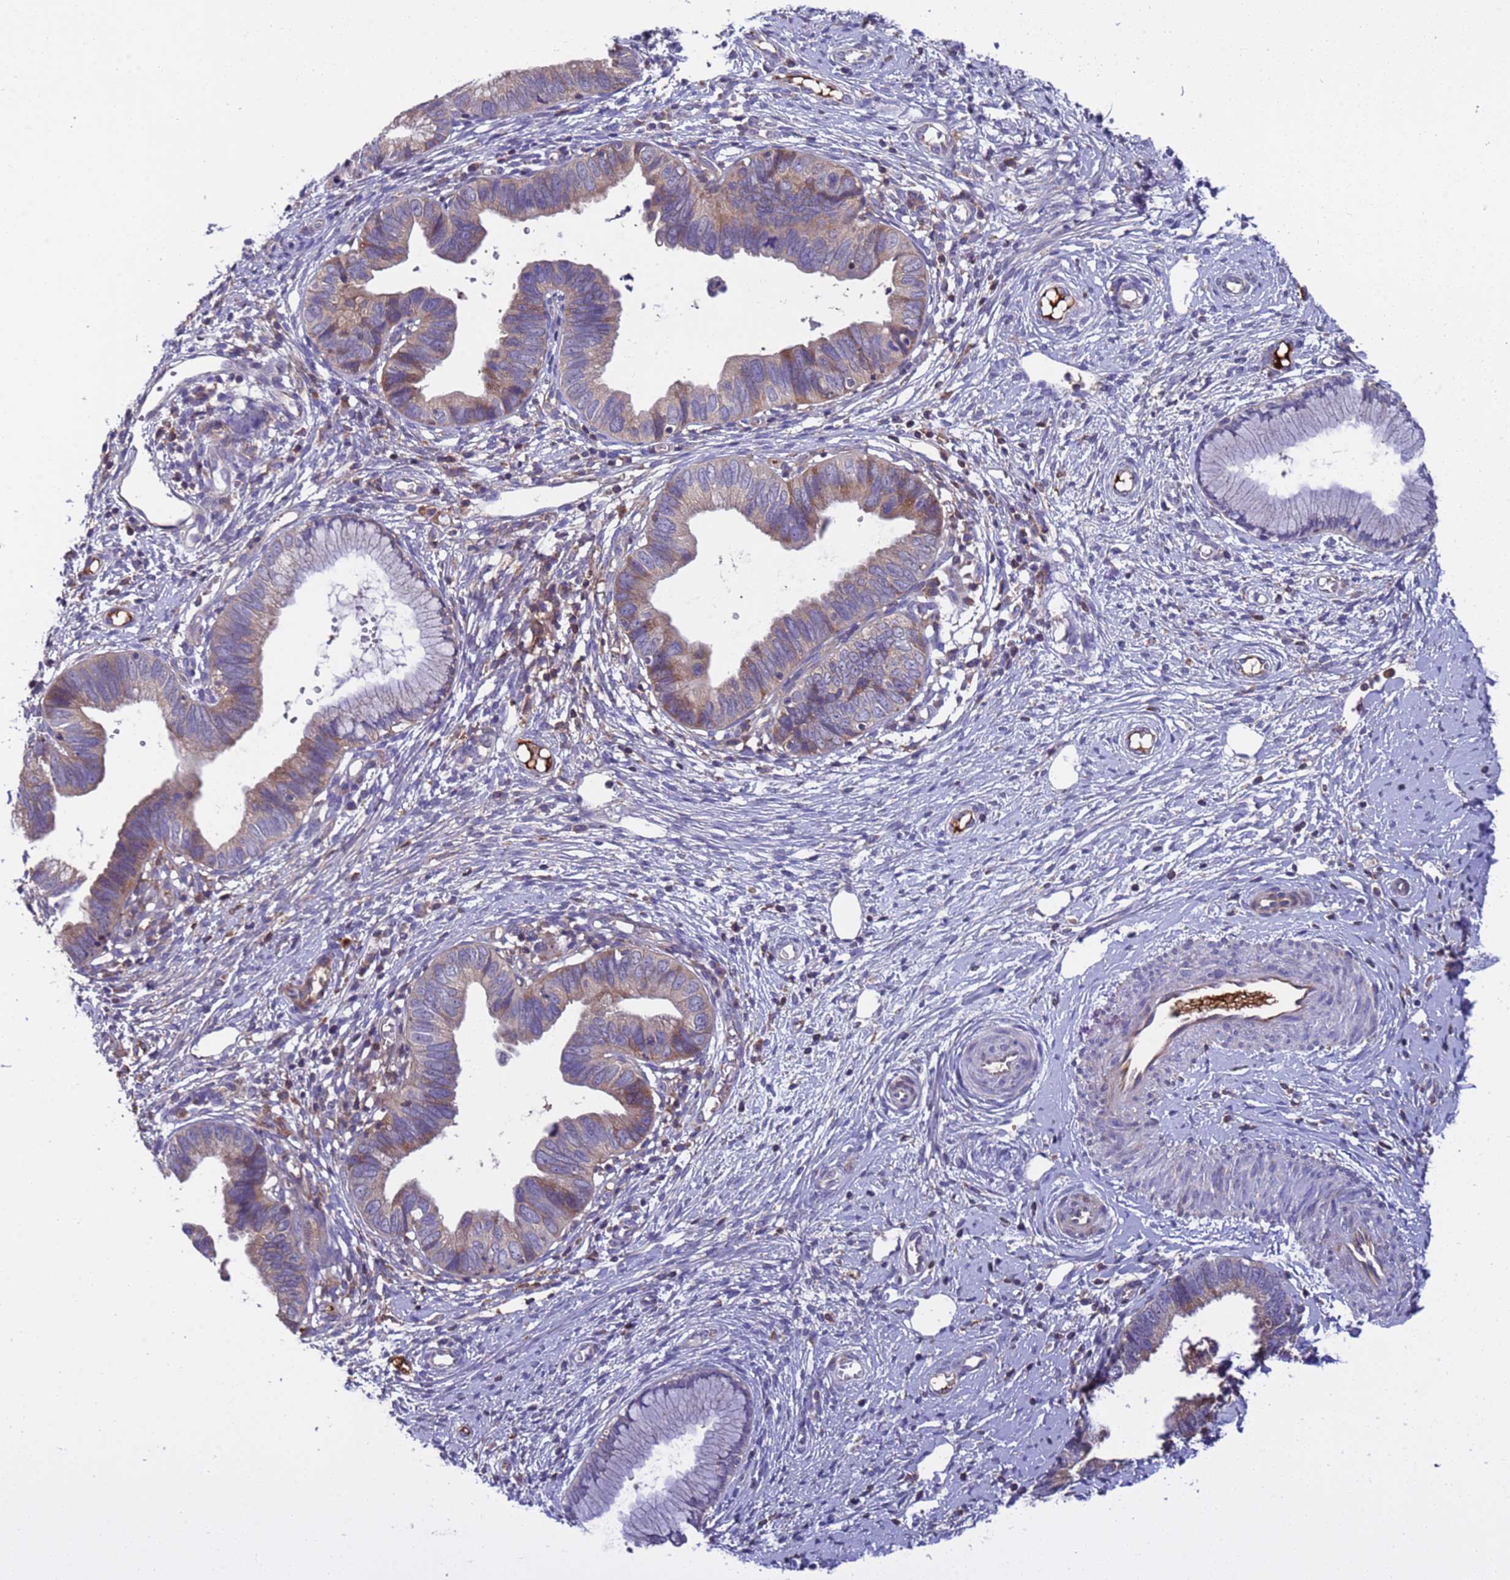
{"staining": {"intensity": "weak", "quantity": "<25%", "location": "cytoplasmic/membranous"}, "tissue": "cervical cancer", "cell_type": "Tumor cells", "image_type": "cancer", "snomed": [{"axis": "morphology", "description": "Adenocarcinoma, NOS"}, {"axis": "topography", "description": "Cervix"}], "caption": "Cervical cancer stained for a protein using immunohistochemistry (IHC) demonstrates no positivity tumor cells.", "gene": "PARP16", "patient": {"sex": "female", "age": 36}}